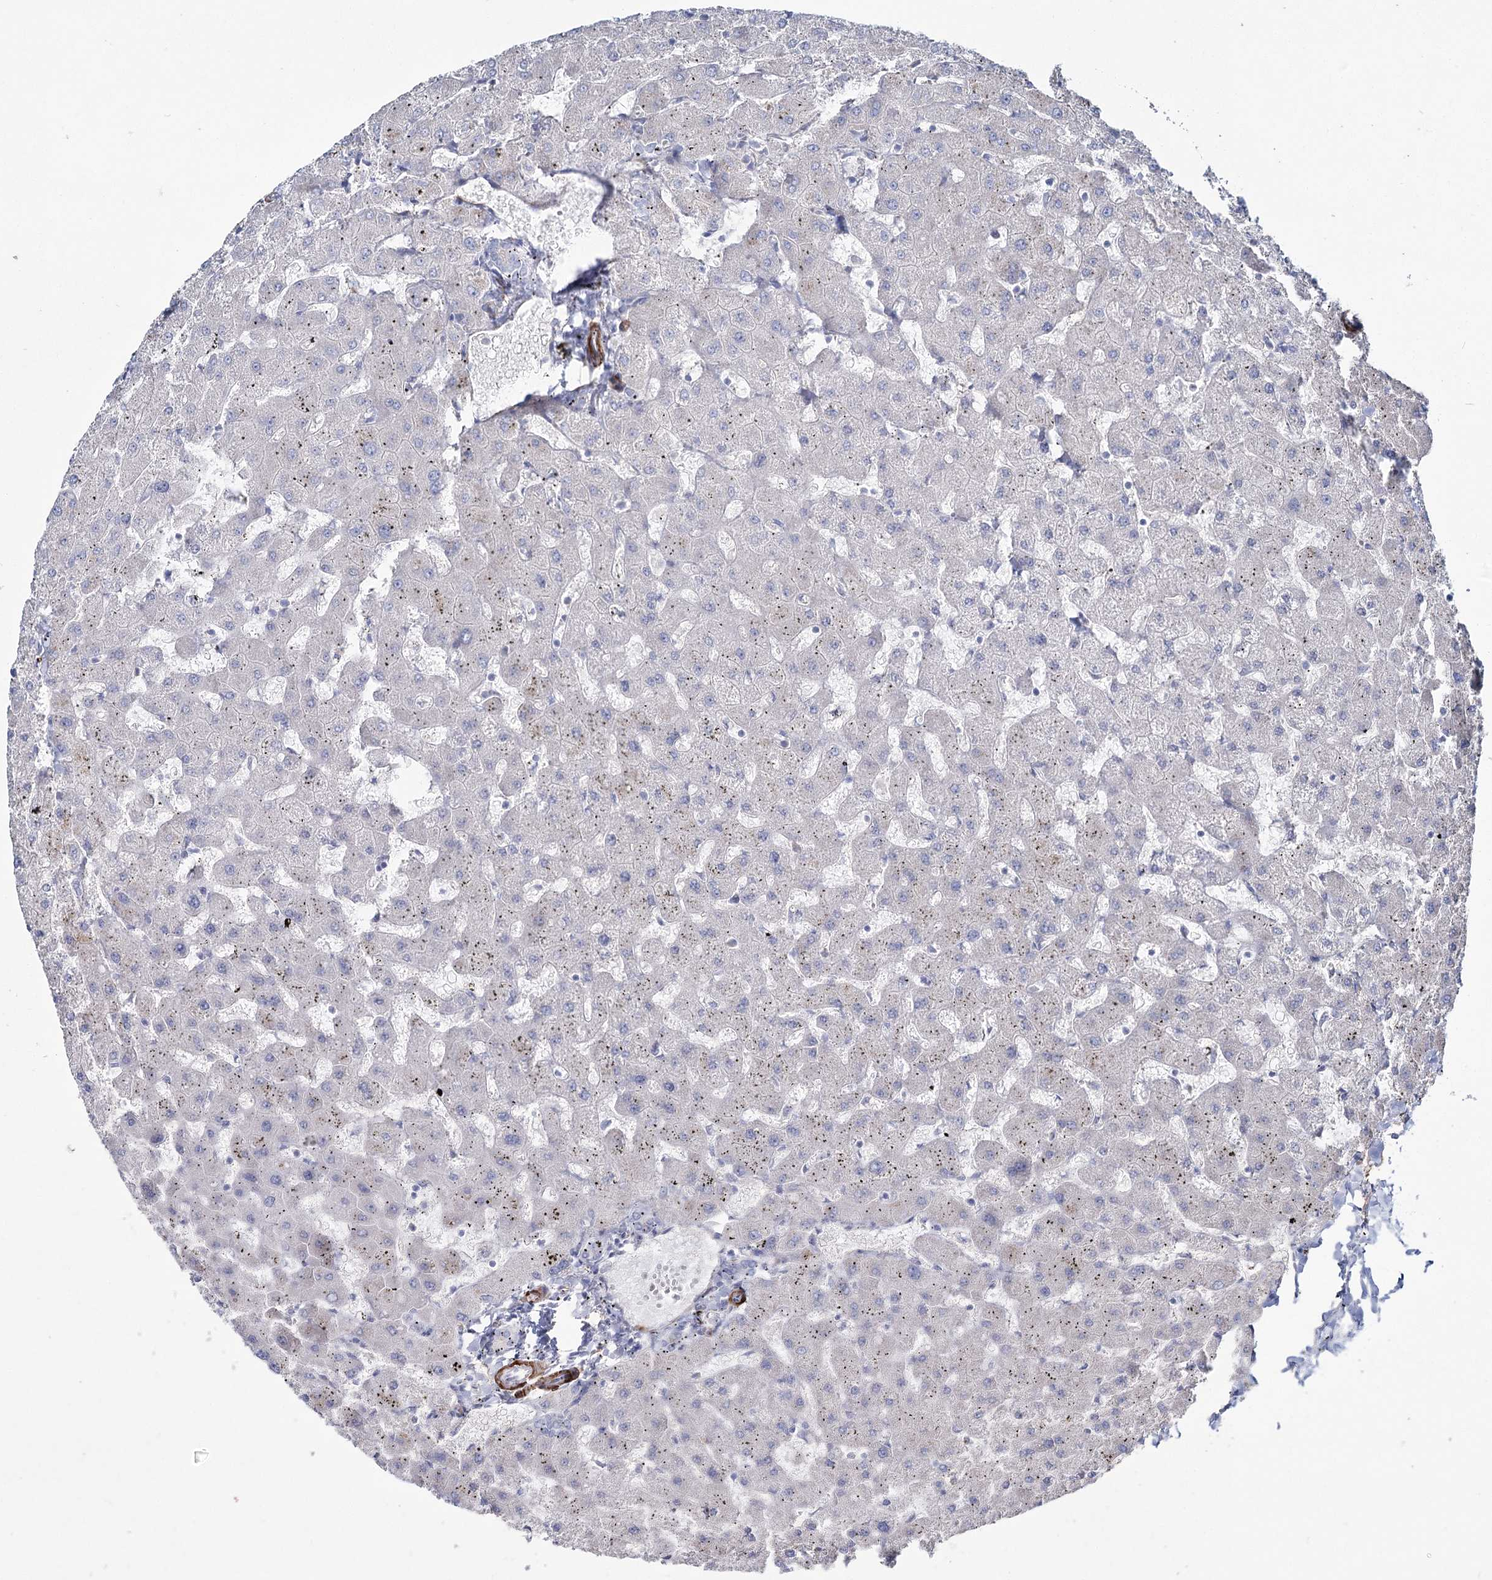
{"staining": {"intensity": "negative", "quantity": "none", "location": "none"}, "tissue": "liver", "cell_type": "Cholangiocytes", "image_type": "normal", "snomed": [{"axis": "morphology", "description": "Normal tissue, NOS"}, {"axis": "topography", "description": "Liver"}], "caption": "Cholangiocytes show no significant positivity in normal liver. The staining is performed using DAB brown chromogen with nuclei counter-stained in using hematoxylin.", "gene": "SUMF1", "patient": {"sex": "female", "age": 63}}